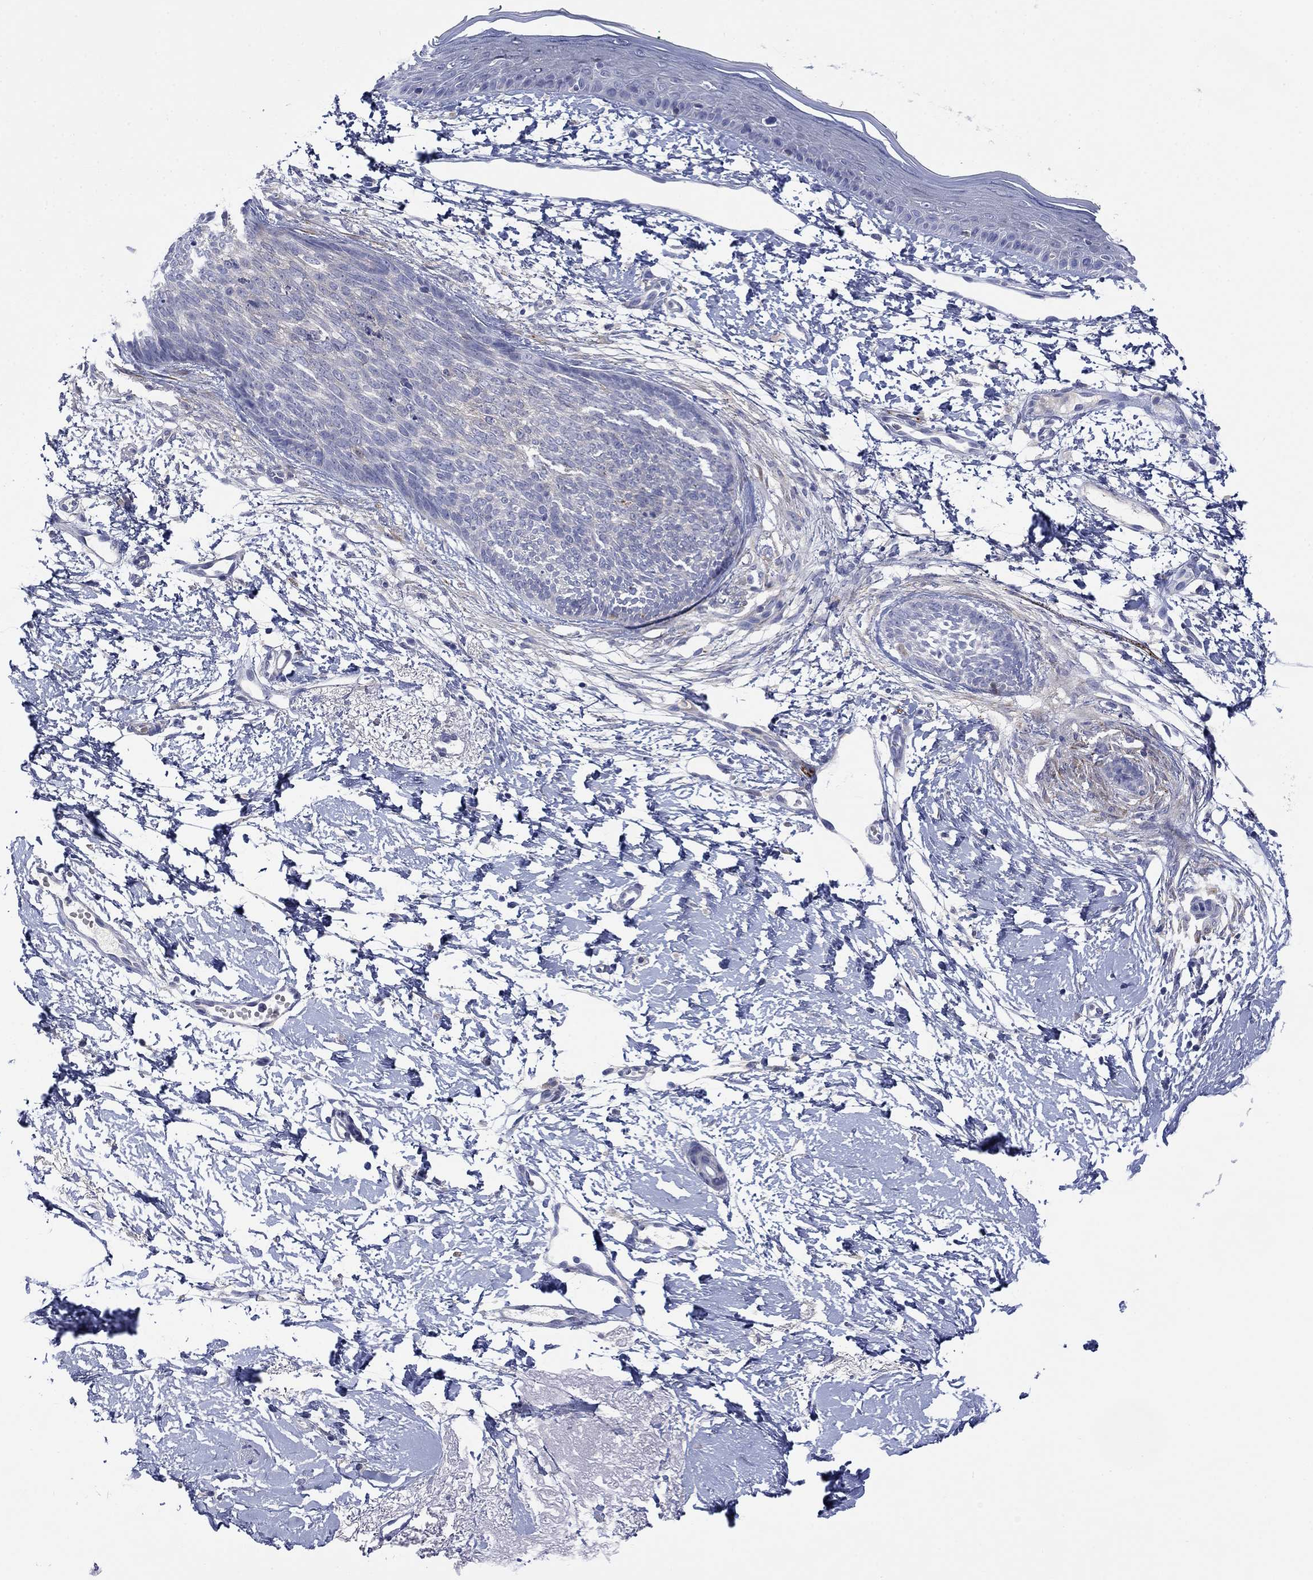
{"staining": {"intensity": "negative", "quantity": "none", "location": "none"}, "tissue": "skin cancer", "cell_type": "Tumor cells", "image_type": "cancer", "snomed": [{"axis": "morphology", "description": "Normal tissue, NOS"}, {"axis": "morphology", "description": "Basal cell carcinoma"}, {"axis": "topography", "description": "Skin"}], "caption": "This is an IHC histopathology image of basal cell carcinoma (skin). There is no expression in tumor cells.", "gene": "PTPRZ1", "patient": {"sex": "male", "age": 84}}